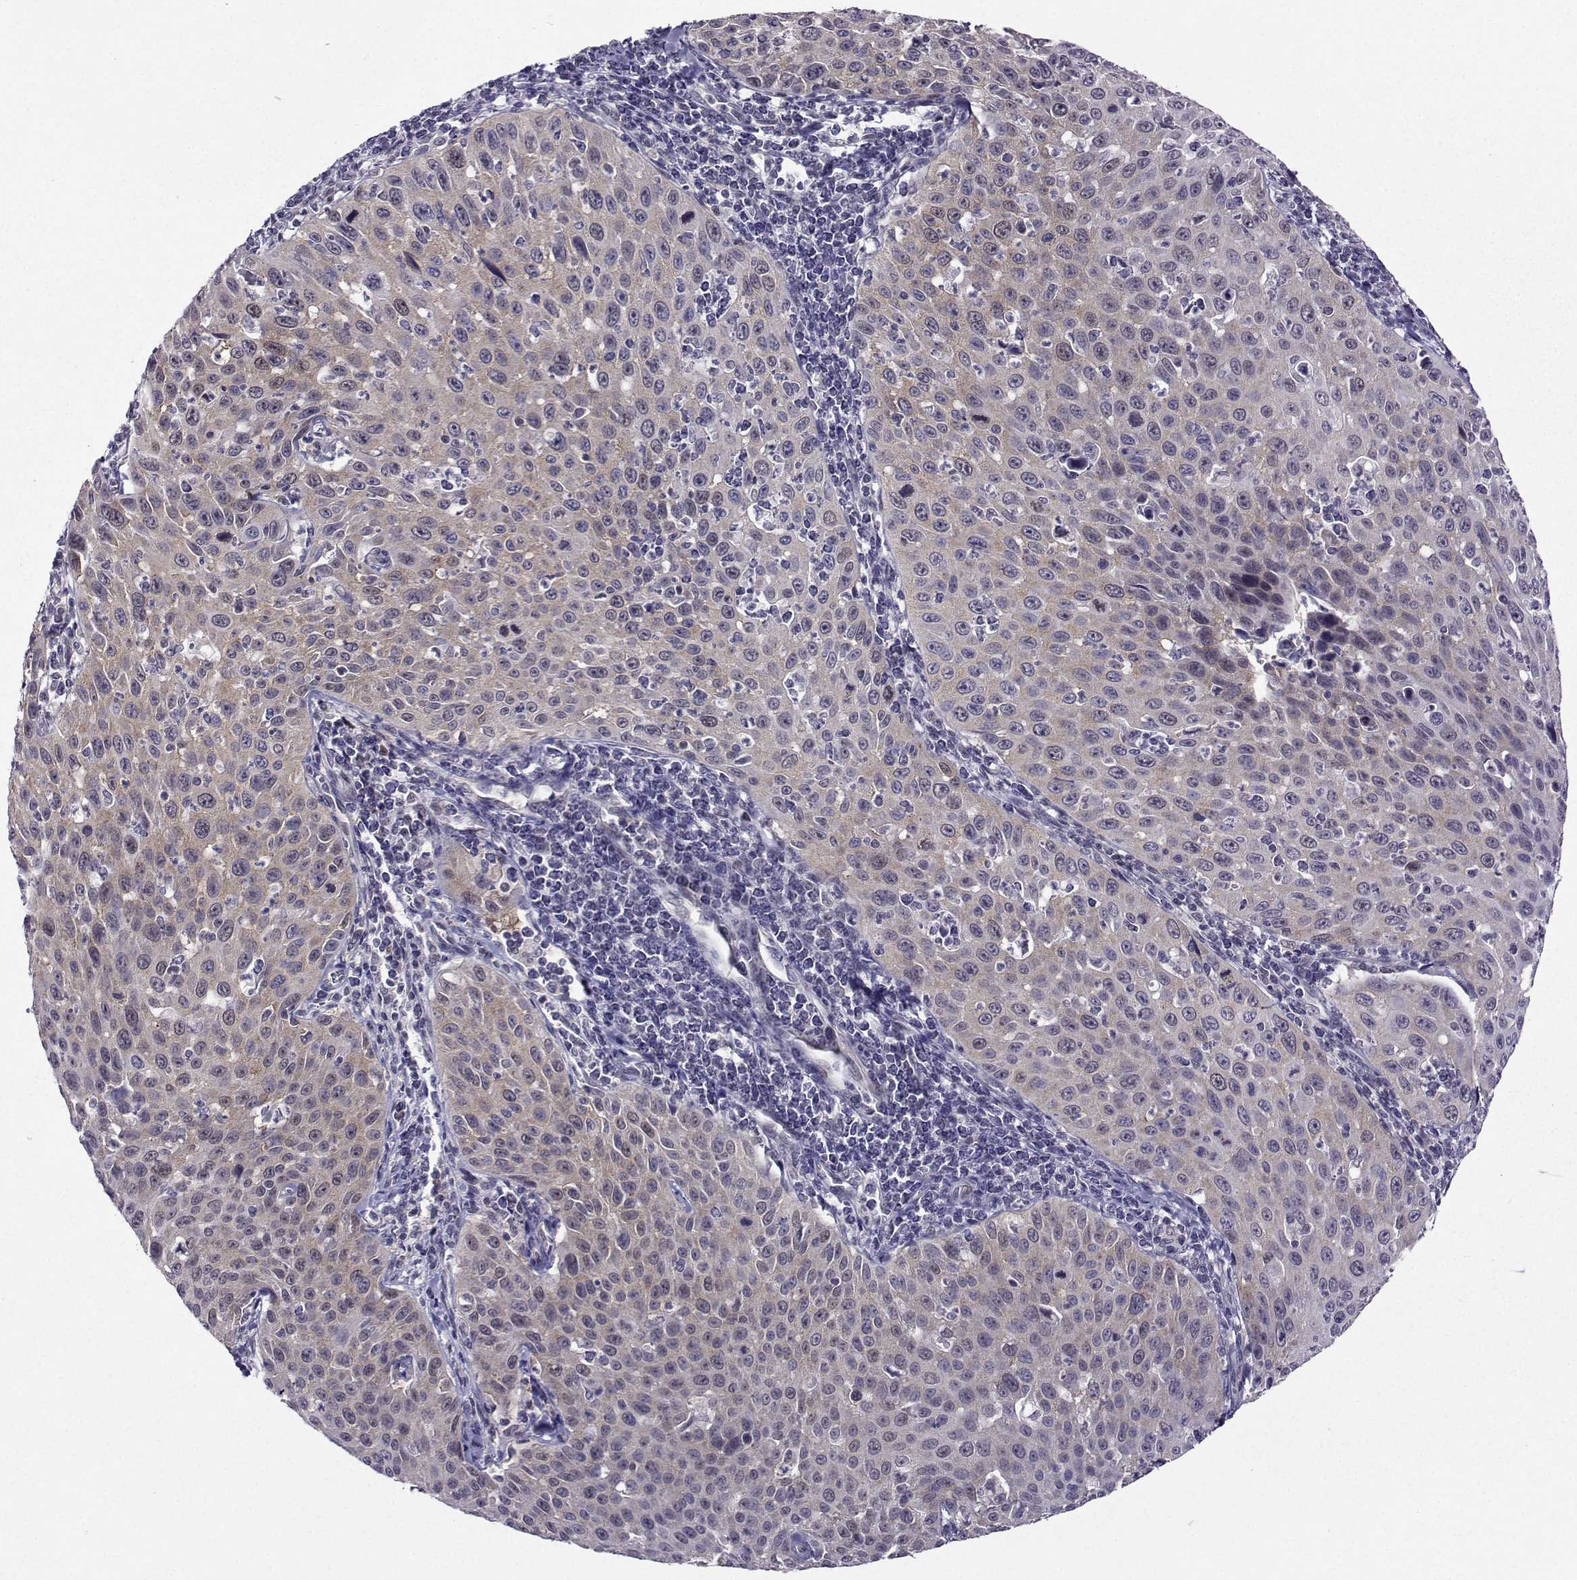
{"staining": {"intensity": "weak", "quantity": ">75%", "location": "cytoplasmic/membranous"}, "tissue": "cervical cancer", "cell_type": "Tumor cells", "image_type": "cancer", "snomed": [{"axis": "morphology", "description": "Squamous cell carcinoma, NOS"}, {"axis": "topography", "description": "Cervix"}], "caption": "An immunohistochemistry histopathology image of tumor tissue is shown. Protein staining in brown labels weak cytoplasmic/membranous positivity in cervical cancer within tumor cells.", "gene": "DDX20", "patient": {"sex": "female", "age": 26}}